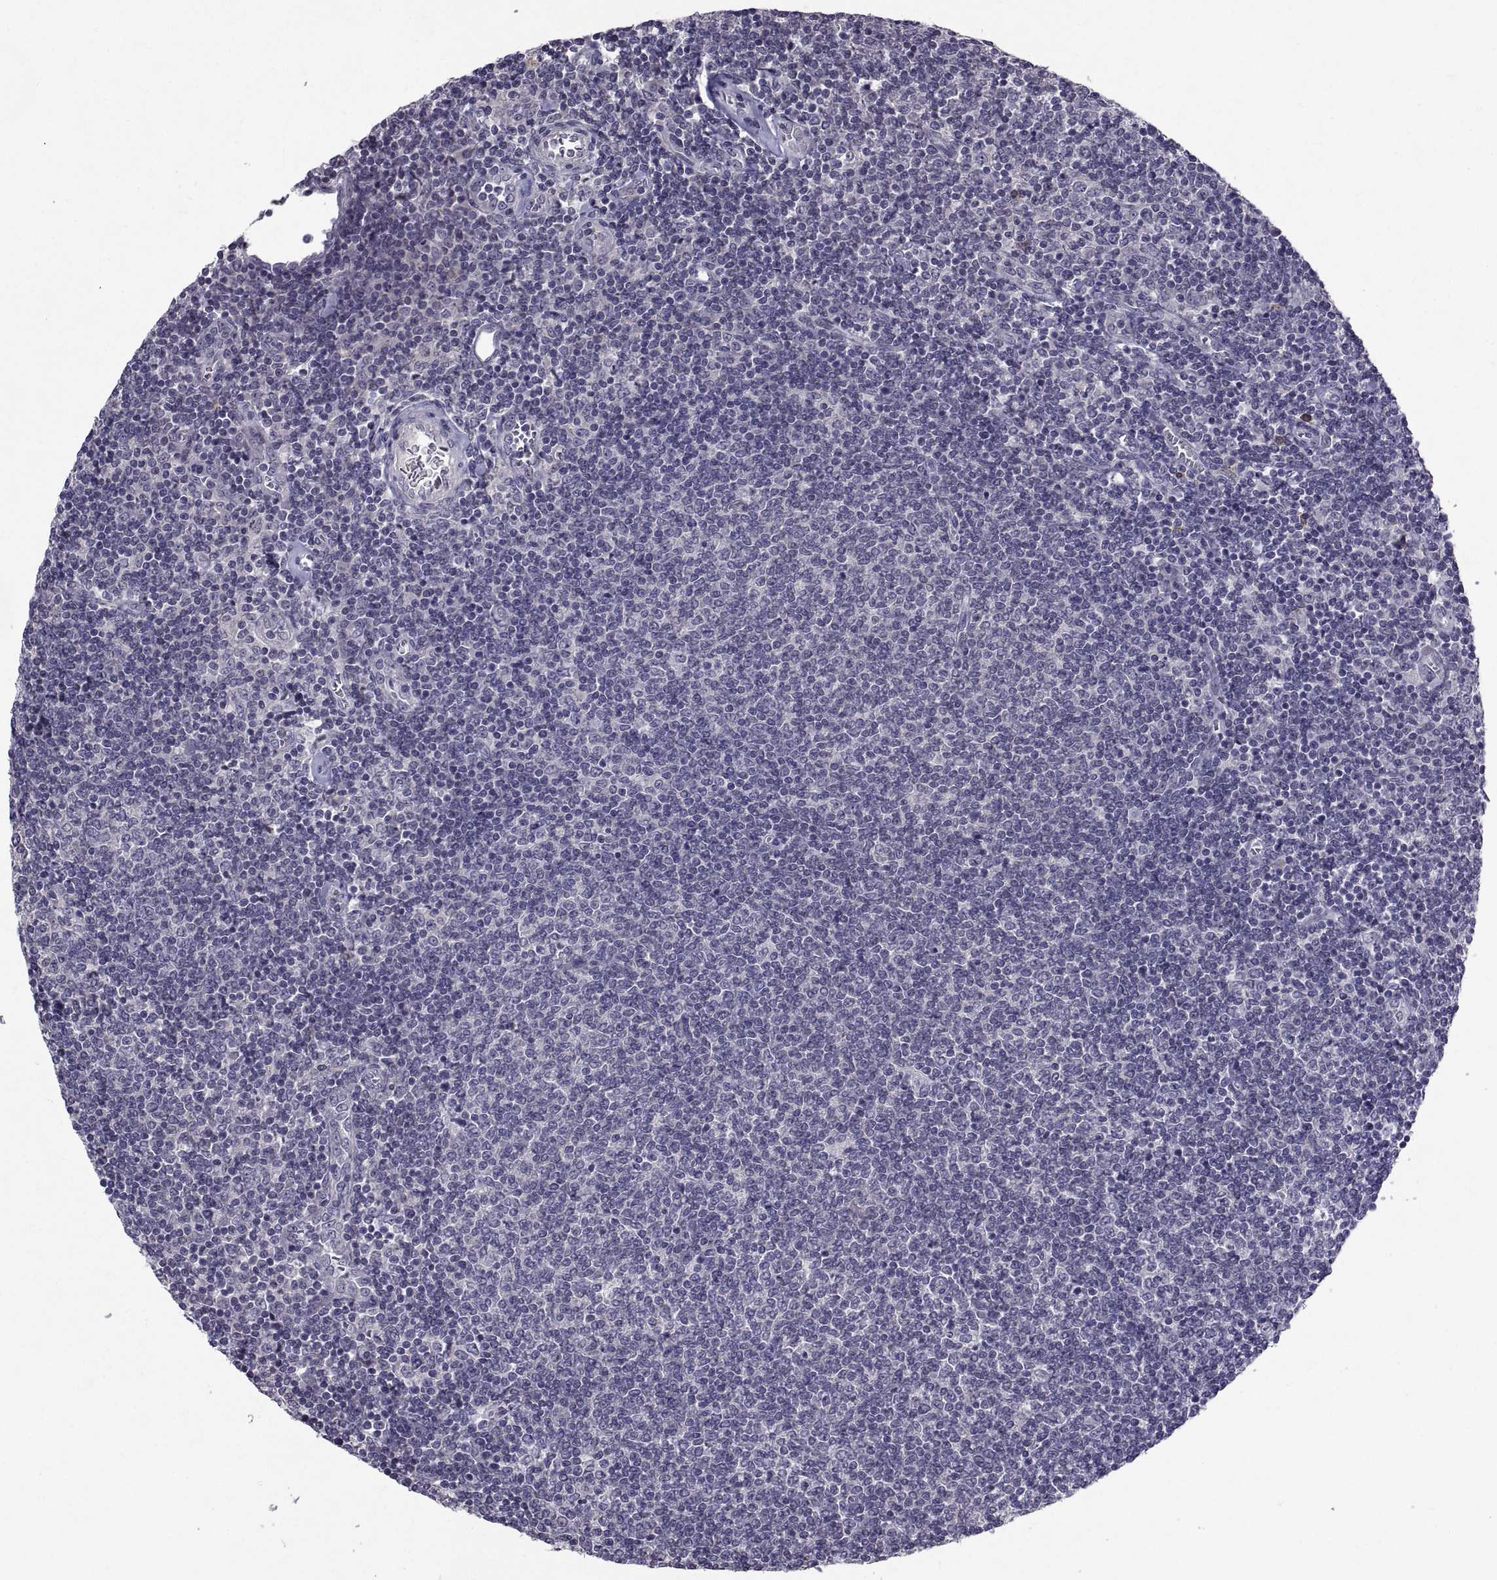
{"staining": {"intensity": "negative", "quantity": "none", "location": "none"}, "tissue": "lymphoma", "cell_type": "Tumor cells", "image_type": "cancer", "snomed": [{"axis": "morphology", "description": "Malignant lymphoma, non-Hodgkin's type, Low grade"}, {"axis": "topography", "description": "Lymph node"}], "caption": "Tumor cells show no significant staining in low-grade malignant lymphoma, non-Hodgkin's type.", "gene": "NPTX2", "patient": {"sex": "male", "age": 52}}